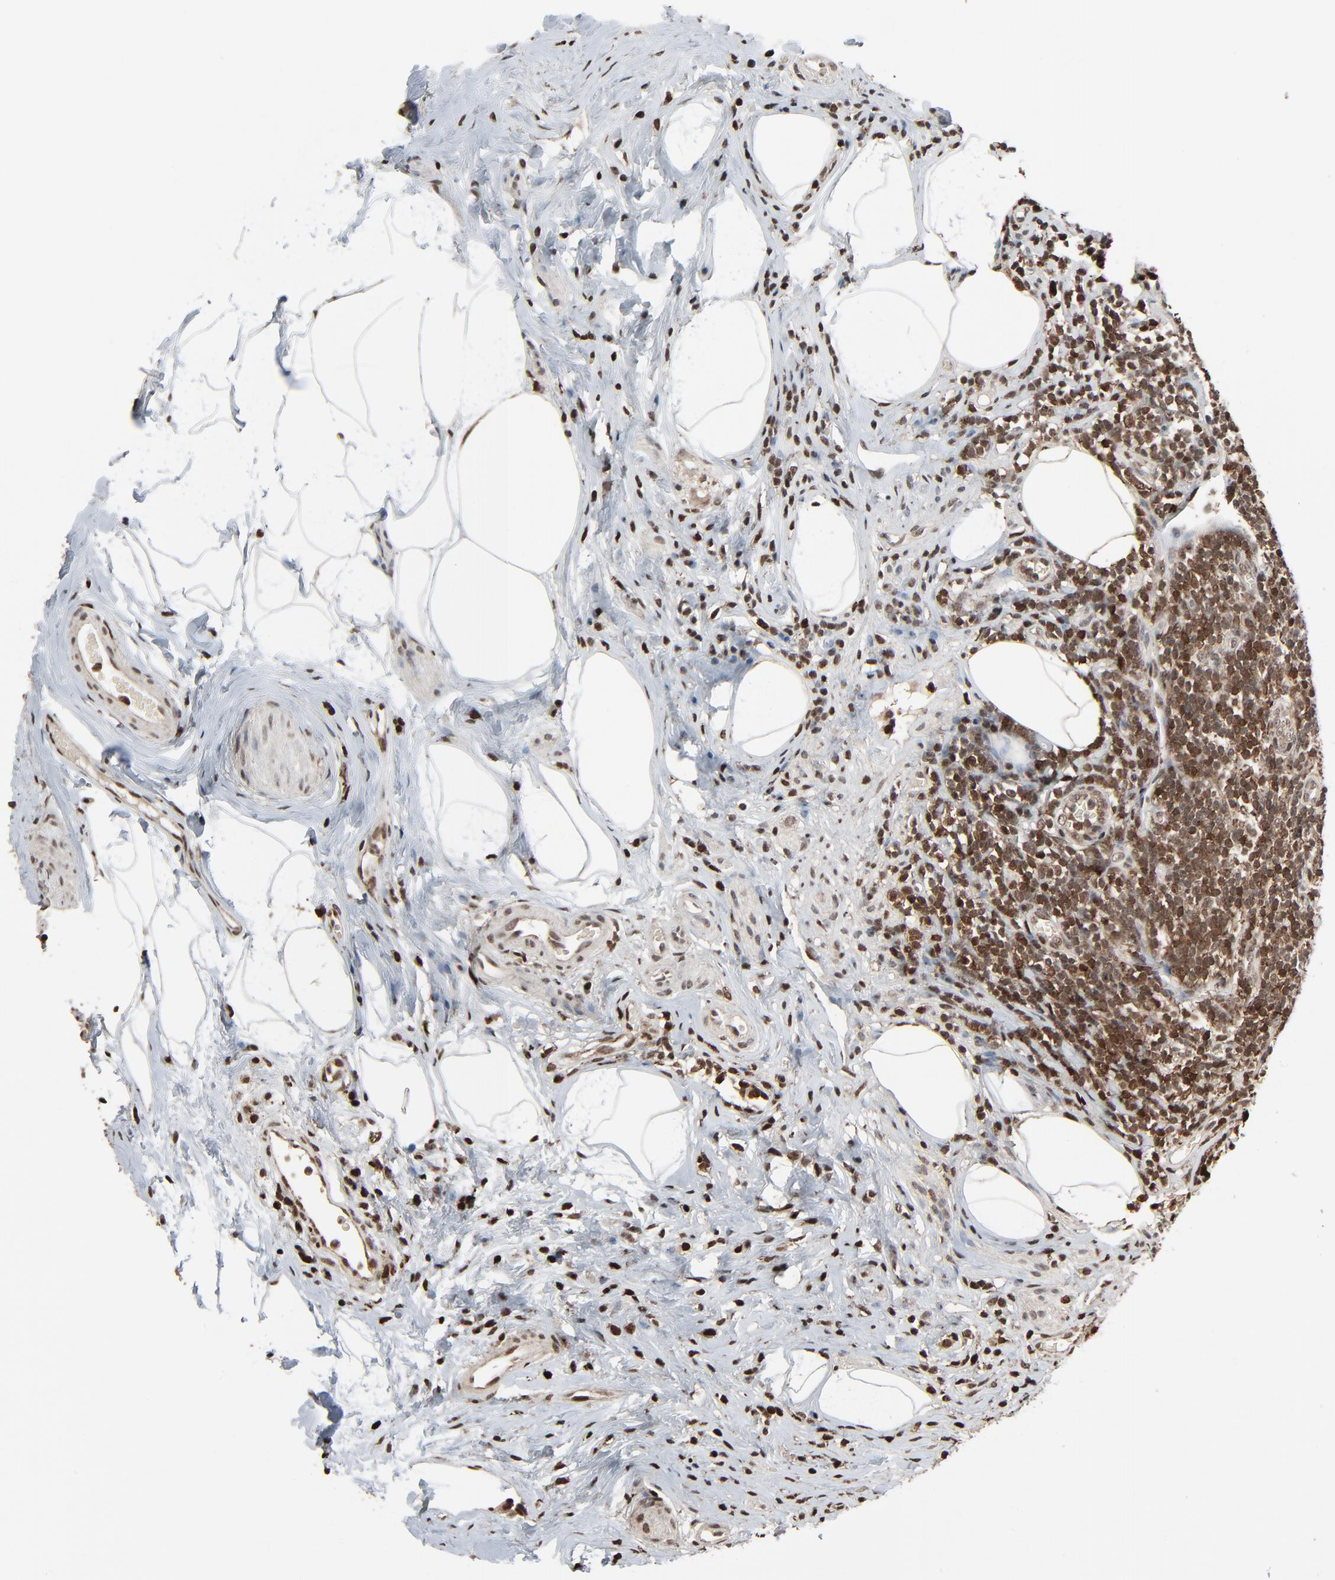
{"staining": {"intensity": "strong", "quantity": ">75%", "location": "nuclear"}, "tissue": "appendix", "cell_type": "Lymphoid tissue", "image_type": "normal", "snomed": [{"axis": "morphology", "description": "Normal tissue, NOS"}, {"axis": "topography", "description": "Appendix"}], "caption": "The histopathology image displays staining of normal appendix, revealing strong nuclear protein staining (brown color) within lymphoid tissue.", "gene": "RPS6KA3", "patient": {"sex": "male", "age": 38}}